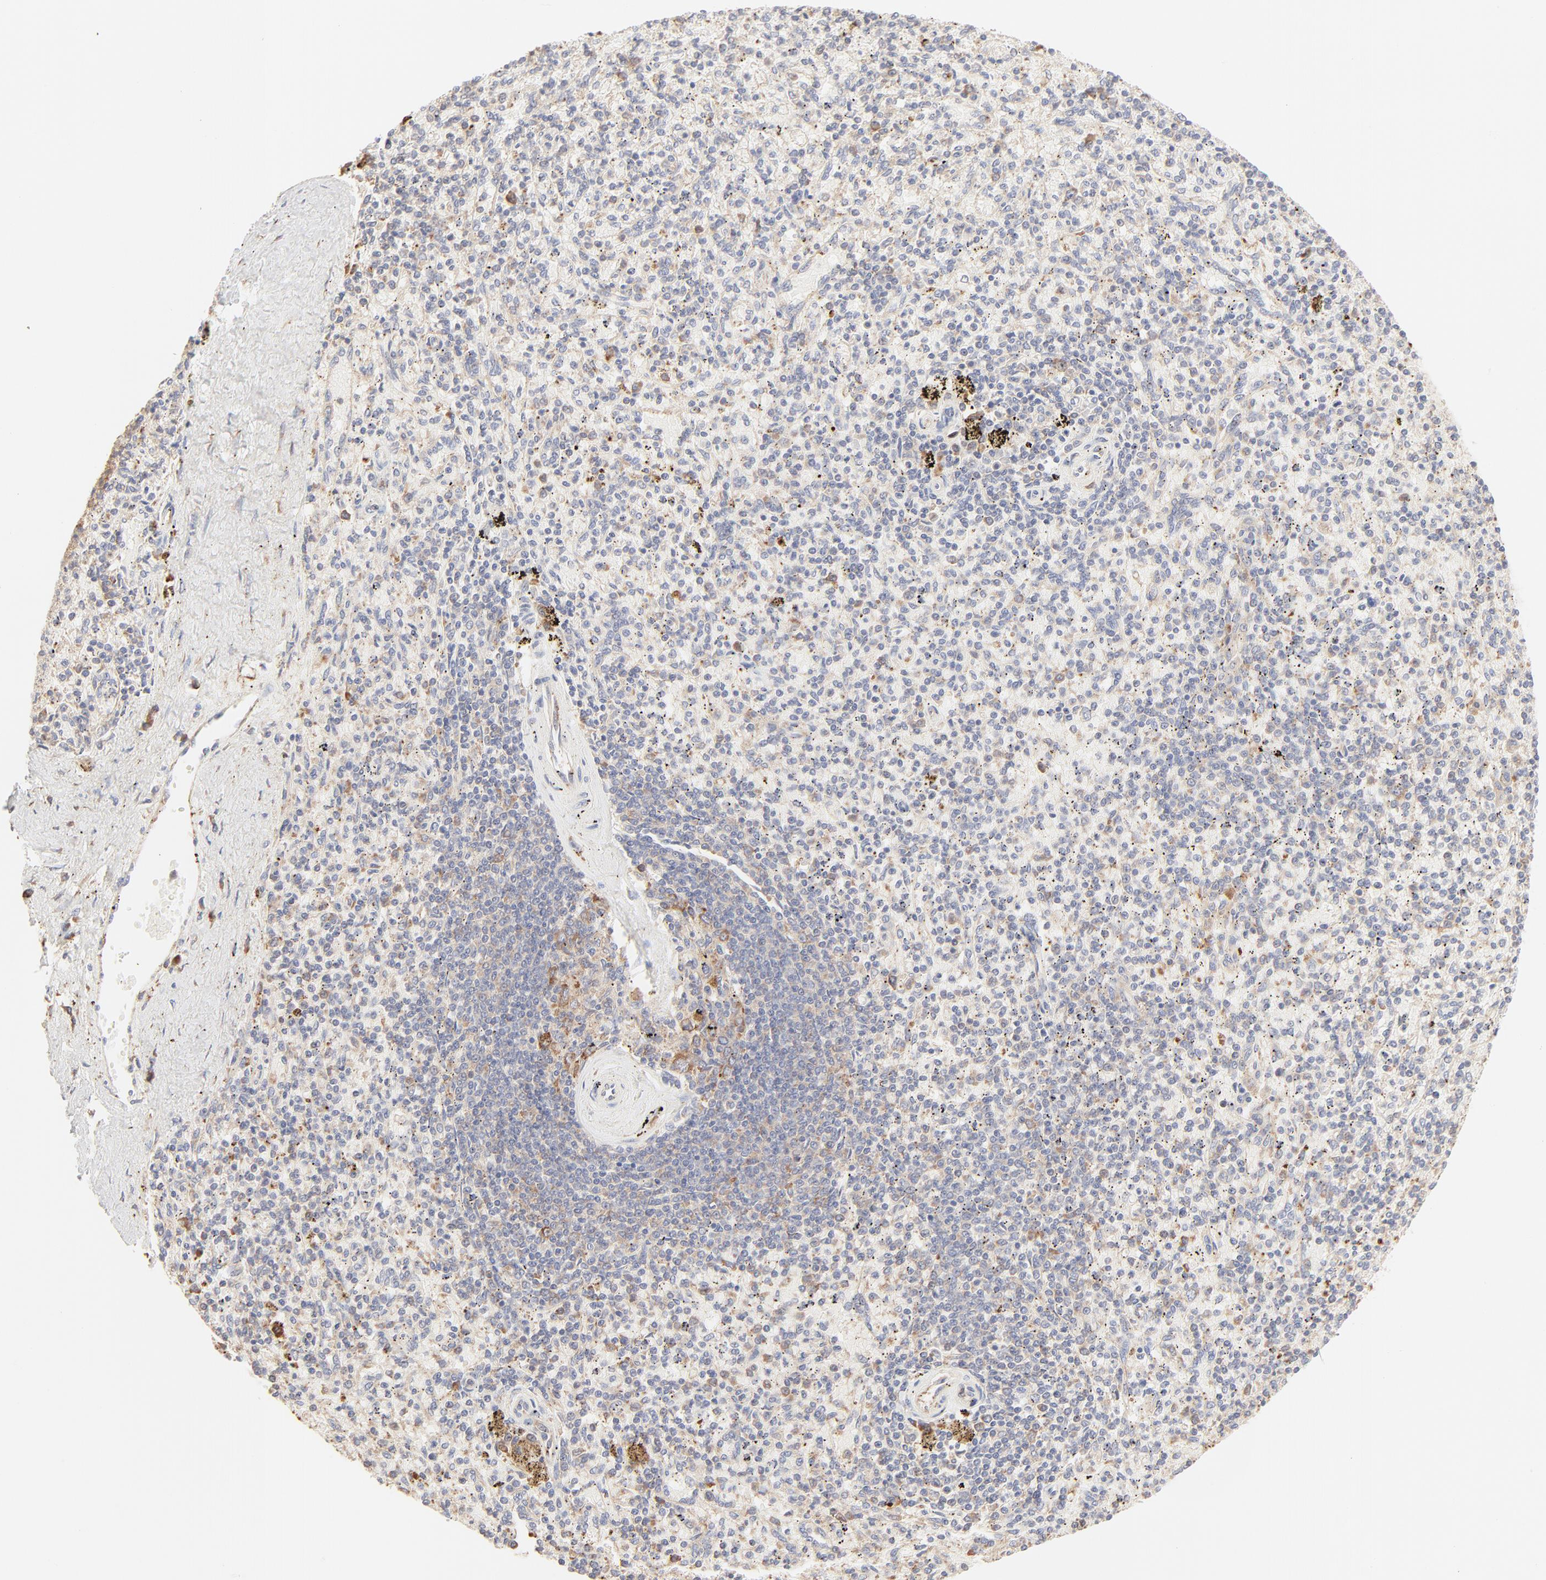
{"staining": {"intensity": "weak", "quantity": "25%-75%", "location": "cytoplasmic/membranous"}, "tissue": "spleen", "cell_type": "Cells in red pulp", "image_type": "normal", "snomed": [{"axis": "morphology", "description": "Normal tissue, NOS"}, {"axis": "topography", "description": "Spleen"}], "caption": "Cells in red pulp display low levels of weak cytoplasmic/membranous positivity in approximately 25%-75% of cells in unremarkable spleen.", "gene": "RPS20", "patient": {"sex": "female", "age": 43}}